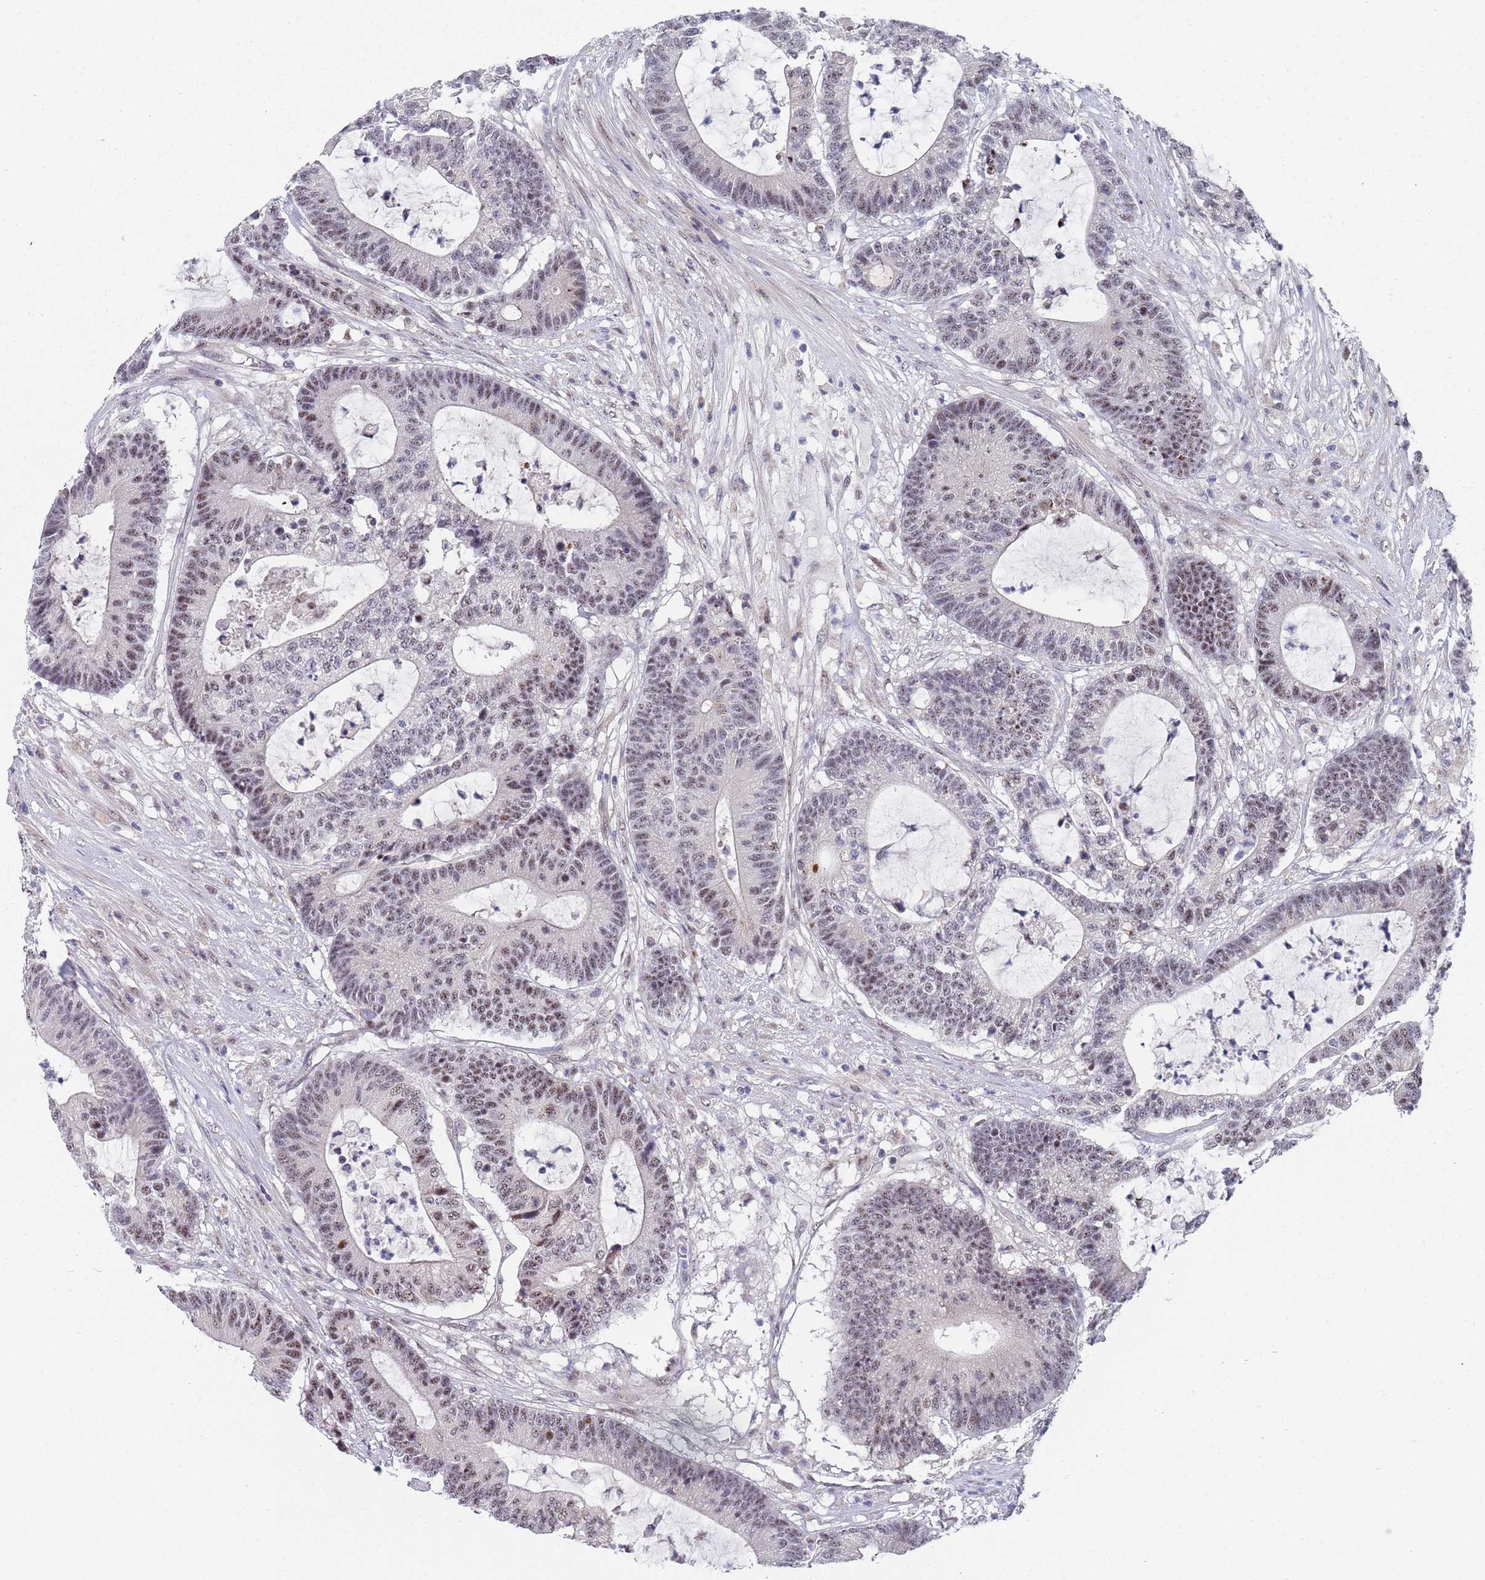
{"staining": {"intensity": "weak", "quantity": "25%-75%", "location": "nuclear"}, "tissue": "colorectal cancer", "cell_type": "Tumor cells", "image_type": "cancer", "snomed": [{"axis": "morphology", "description": "Adenocarcinoma, NOS"}, {"axis": "topography", "description": "Colon"}], "caption": "Colorectal cancer (adenocarcinoma) was stained to show a protein in brown. There is low levels of weak nuclear positivity in about 25%-75% of tumor cells.", "gene": "PLCL2", "patient": {"sex": "female", "age": 84}}